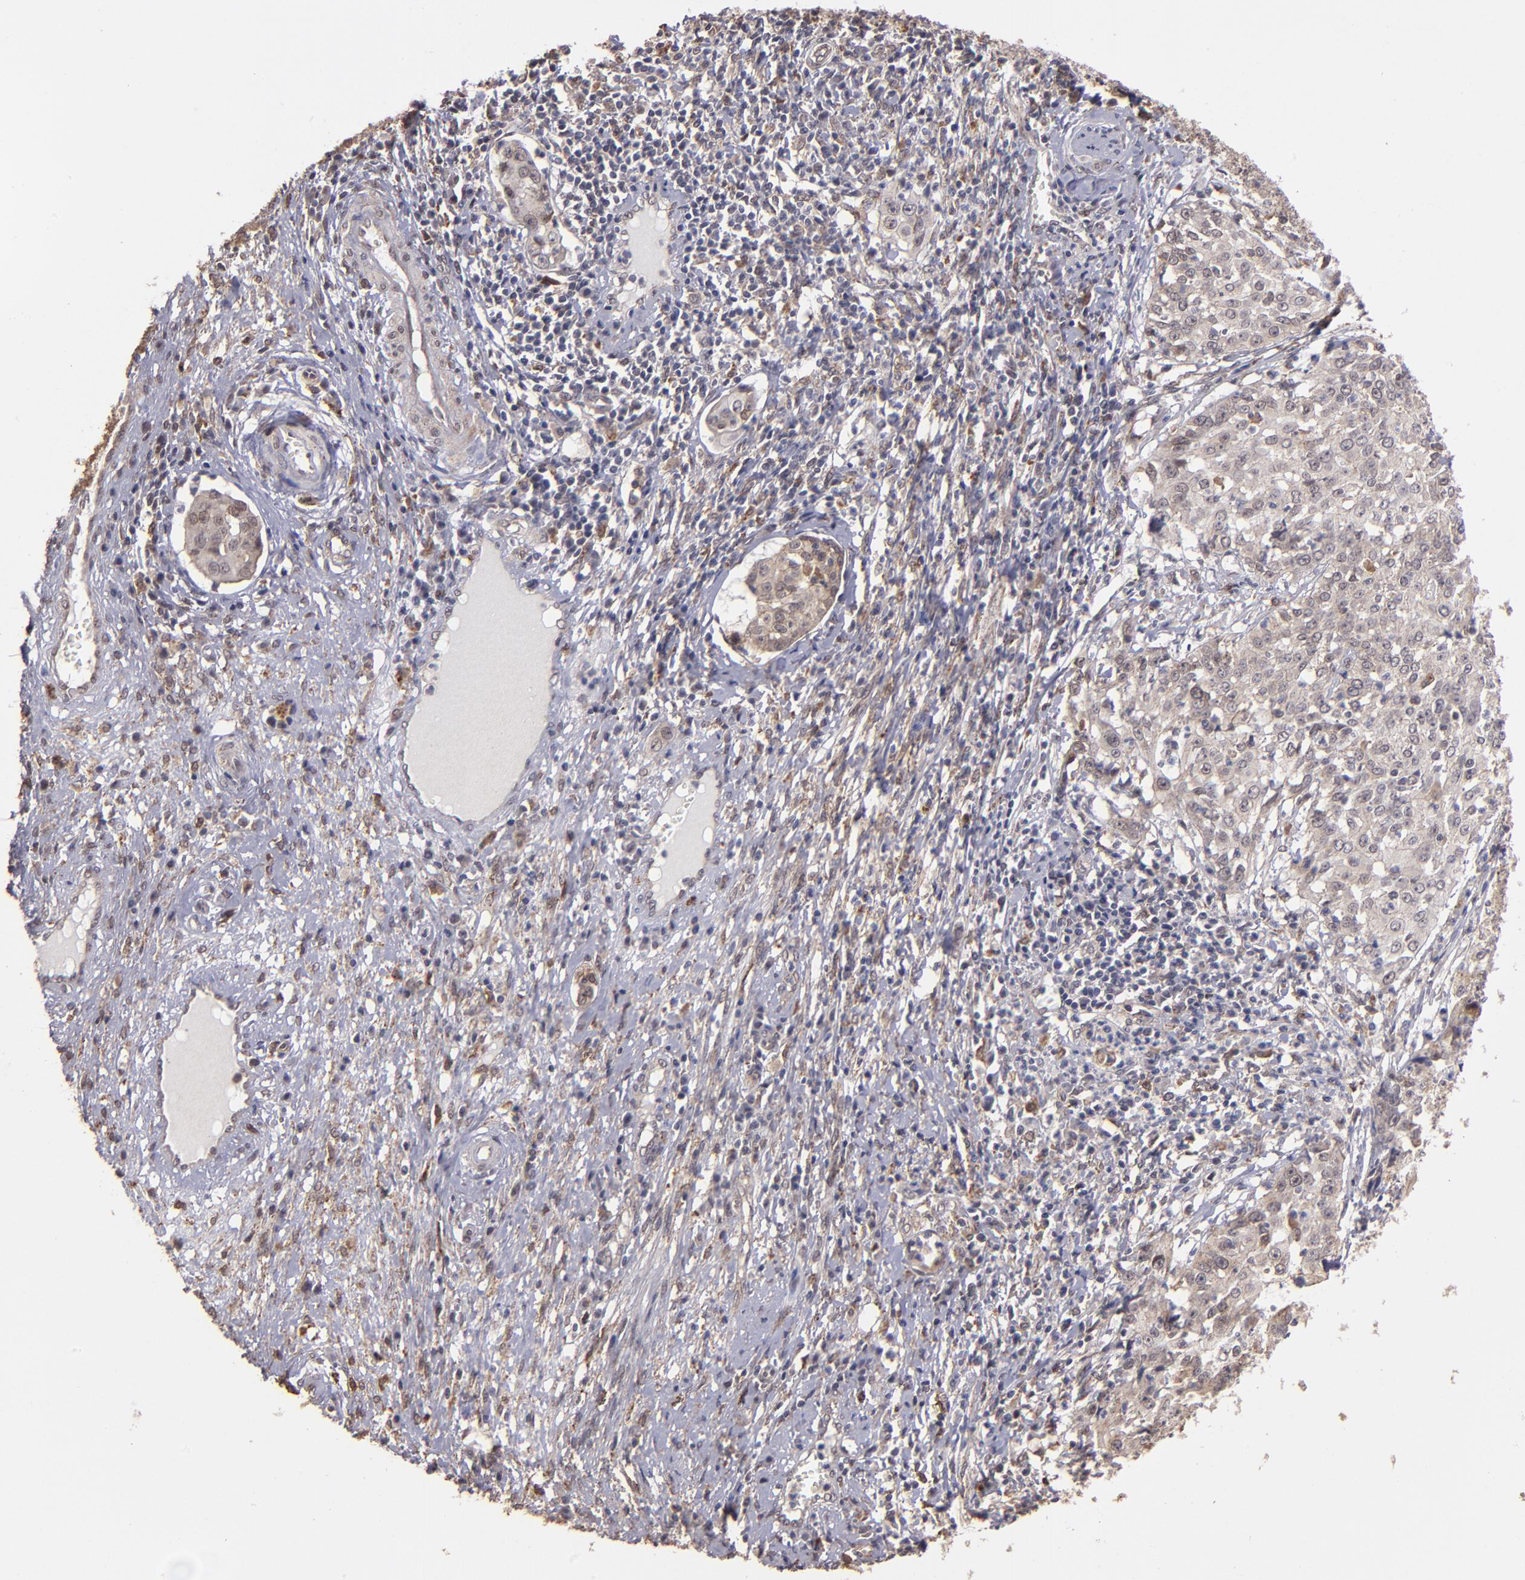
{"staining": {"intensity": "weak", "quantity": "25%-75%", "location": "cytoplasmic/membranous"}, "tissue": "cervical cancer", "cell_type": "Tumor cells", "image_type": "cancer", "snomed": [{"axis": "morphology", "description": "Squamous cell carcinoma, NOS"}, {"axis": "topography", "description": "Cervix"}], "caption": "Squamous cell carcinoma (cervical) stained with a protein marker reveals weak staining in tumor cells.", "gene": "SIPA1L1", "patient": {"sex": "female", "age": 39}}